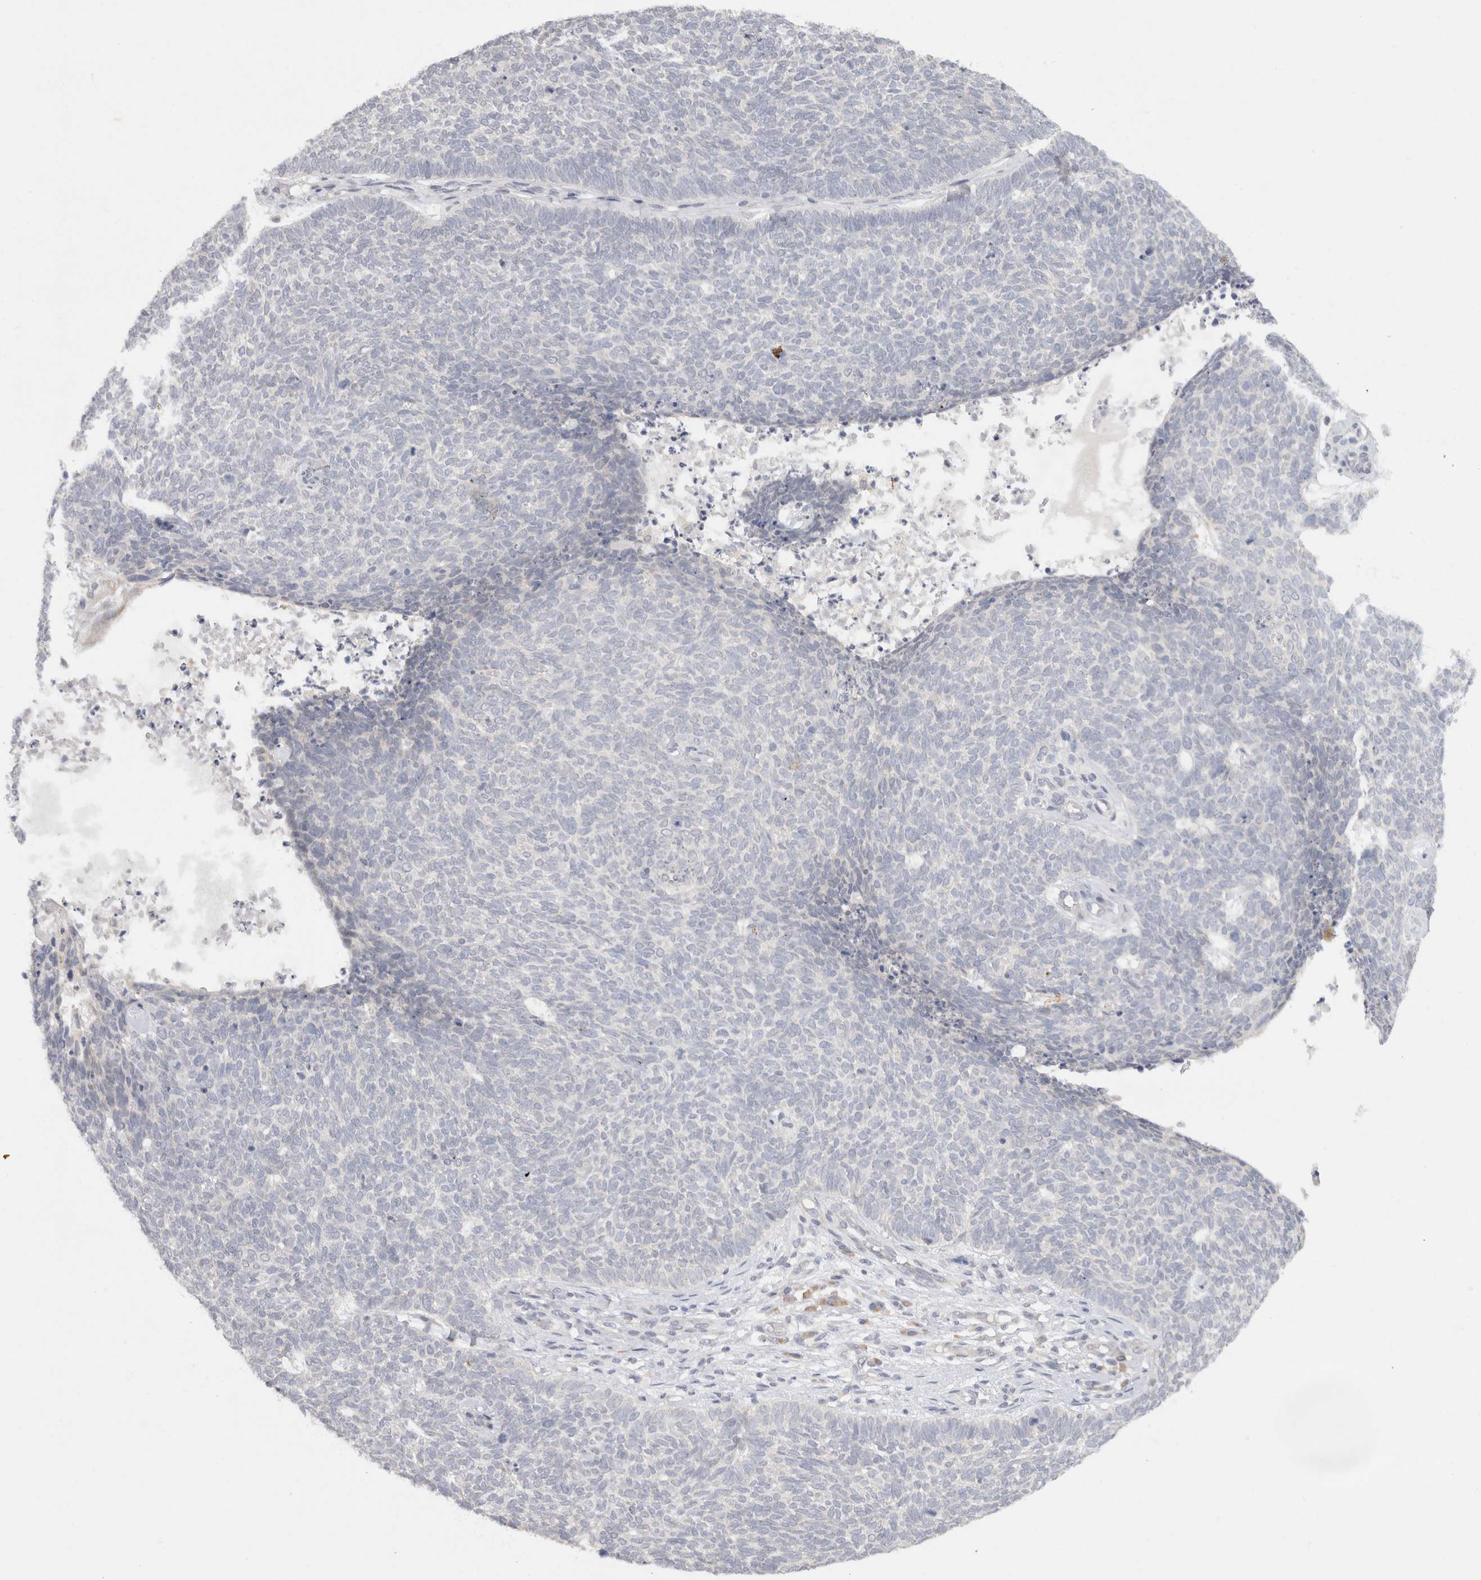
{"staining": {"intensity": "negative", "quantity": "none", "location": "none"}, "tissue": "skin cancer", "cell_type": "Tumor cells", "image_type": "cancer", "snomed": [{"axis": "morphology", "description": "Basal cell carcinoma"}, {"axis": "topography", "description": "Skin"}], "caption": "Protein analysis of skin cancer (basal cell carcinoma) reveals no significant staining in tumor cells.", "gene": "CHRM4", "patient": {"sex": "female", "age": 84}}